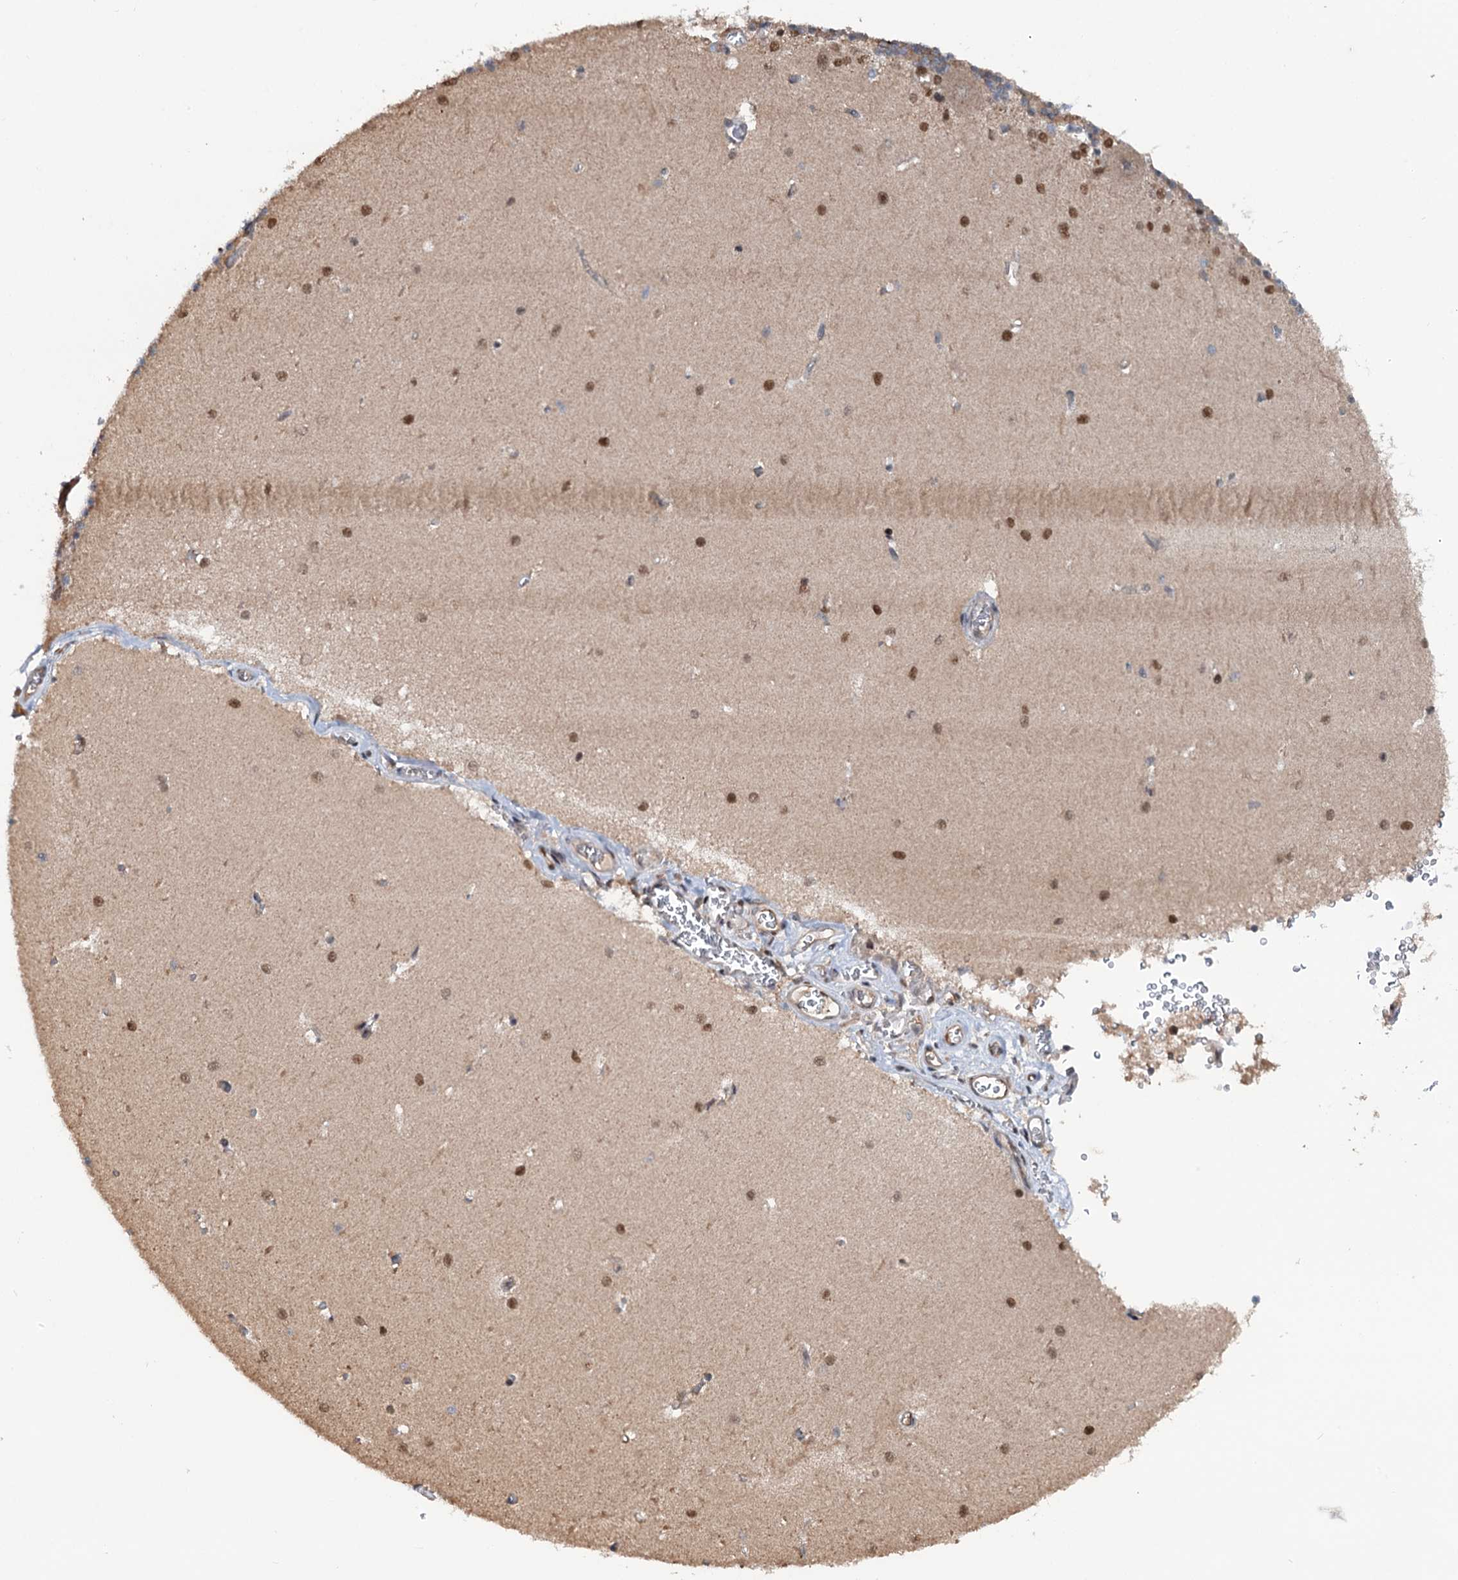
{"staining": {"intensity": "moderate", "quantity": "25%-75%", "location": "cytoplasmic/membranous"}, "tissue": "cerebellum", "cell_type": "Cells in granular layer", "image_type": "normal", "snomed": [{"axis": "morphology", "description": "Normal tissue, NOS"}, {"axis": "topography", "description": "Cerebellum"}], "caption": "Cerebellum stained with immunohistochemistry (IHC) demonstrates moderate cytoplasmic/membranous positivity in approximately 25%-75% of cells in granular layer.", "gene": "NCAPD2", "patient": {"sex": "male", "age": 37}}